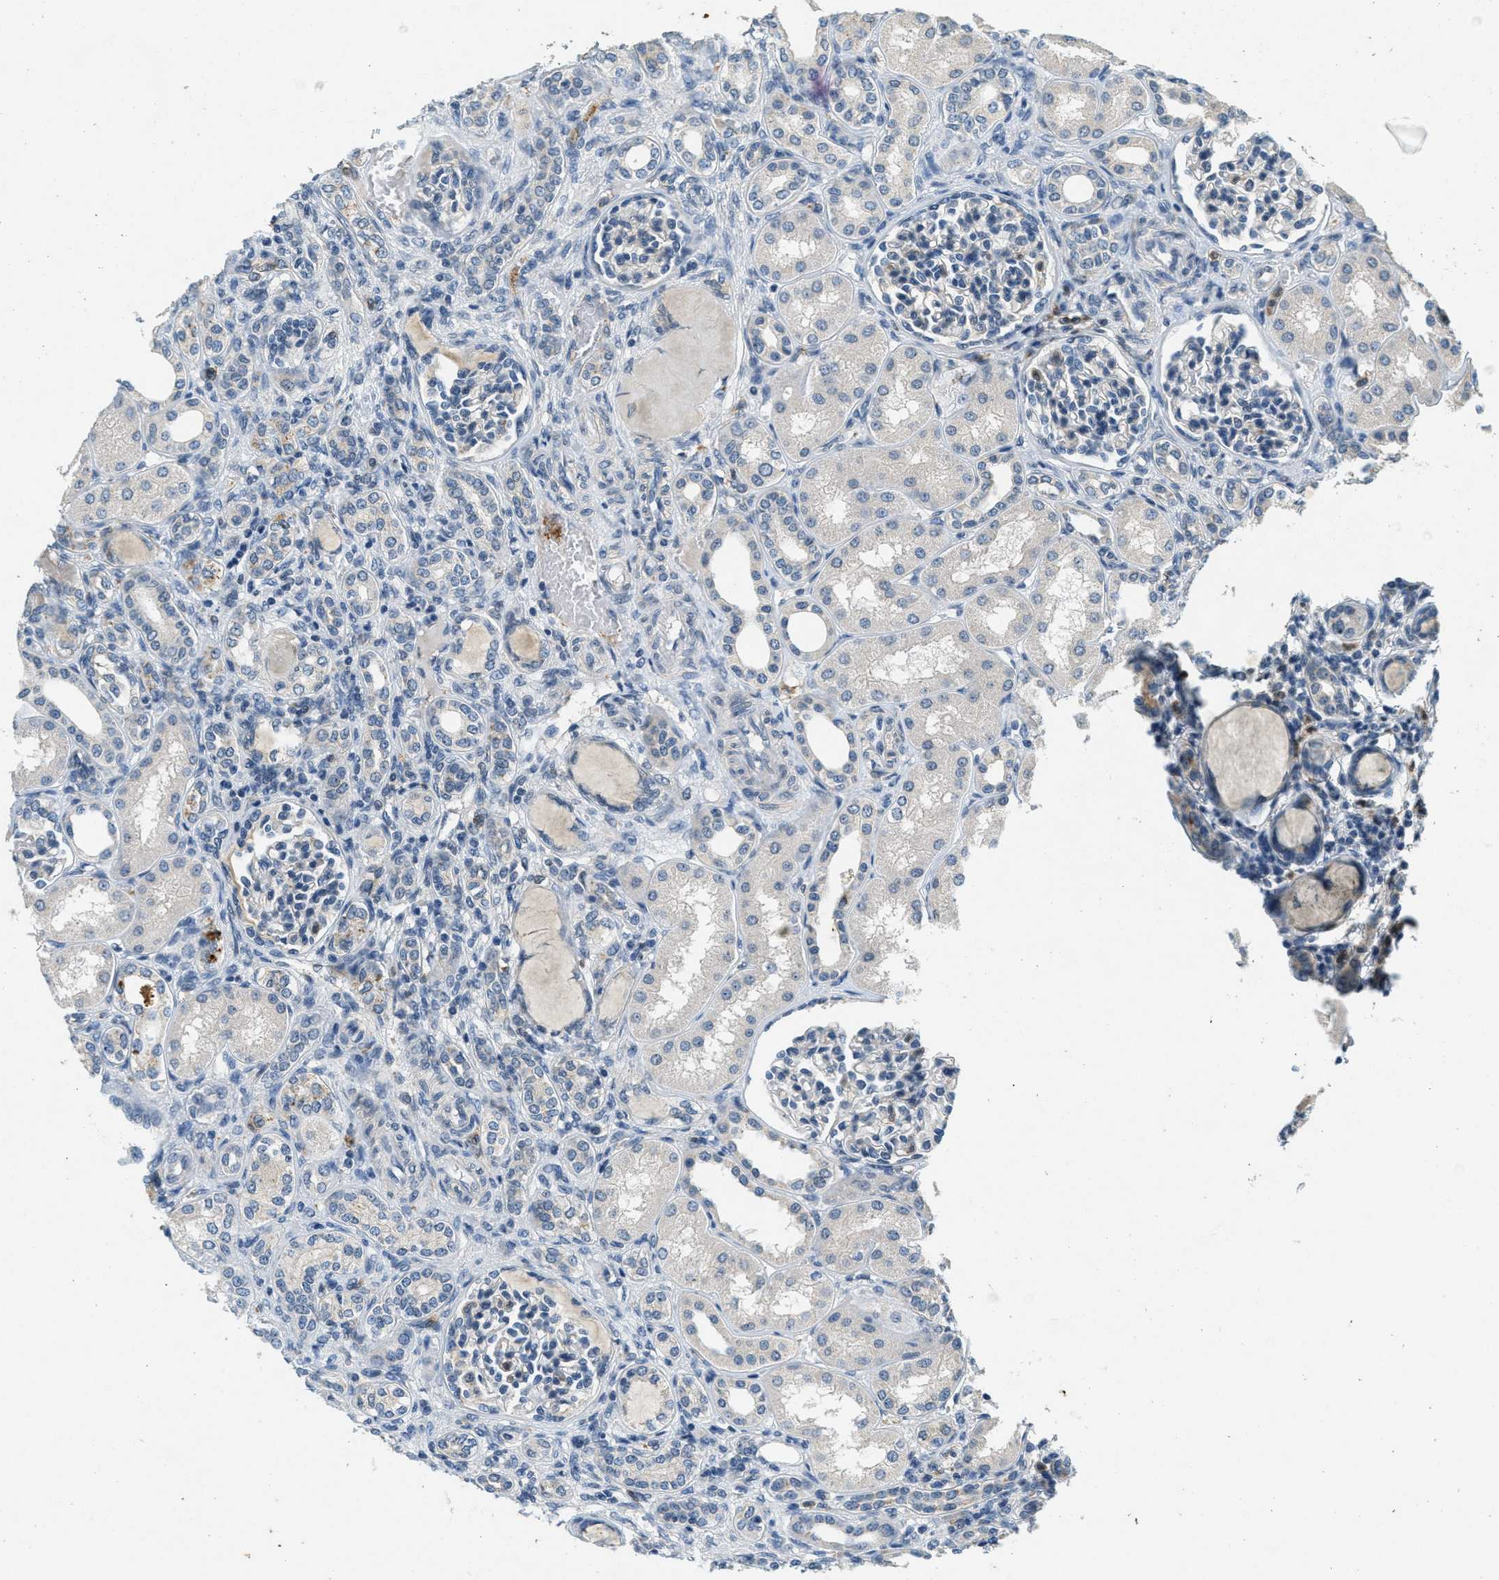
{"staining": {"intensity": "negative", "quantity": "none", "location": "none"}, "tissue": "kidney", "cell_type": "Cells in glomeruli", "image_type": "normal", "snomed": [{"axis": "morphology", "description": "Normal tissue, NOS"}, {"axis": "topography", "description": "Kidney"}], "caption": "DAB (3,3'-diaminobenzidine) immunohistochemical staining of normal kidney shows no significant staining in cells in glomeruli. Brightfield microscopy of IHC stained with DAB (brown) and hematoxylin (blue), captured at high magnification.", "gene": "RAB3D", "patient": {"sex": "male", "age": 7}}